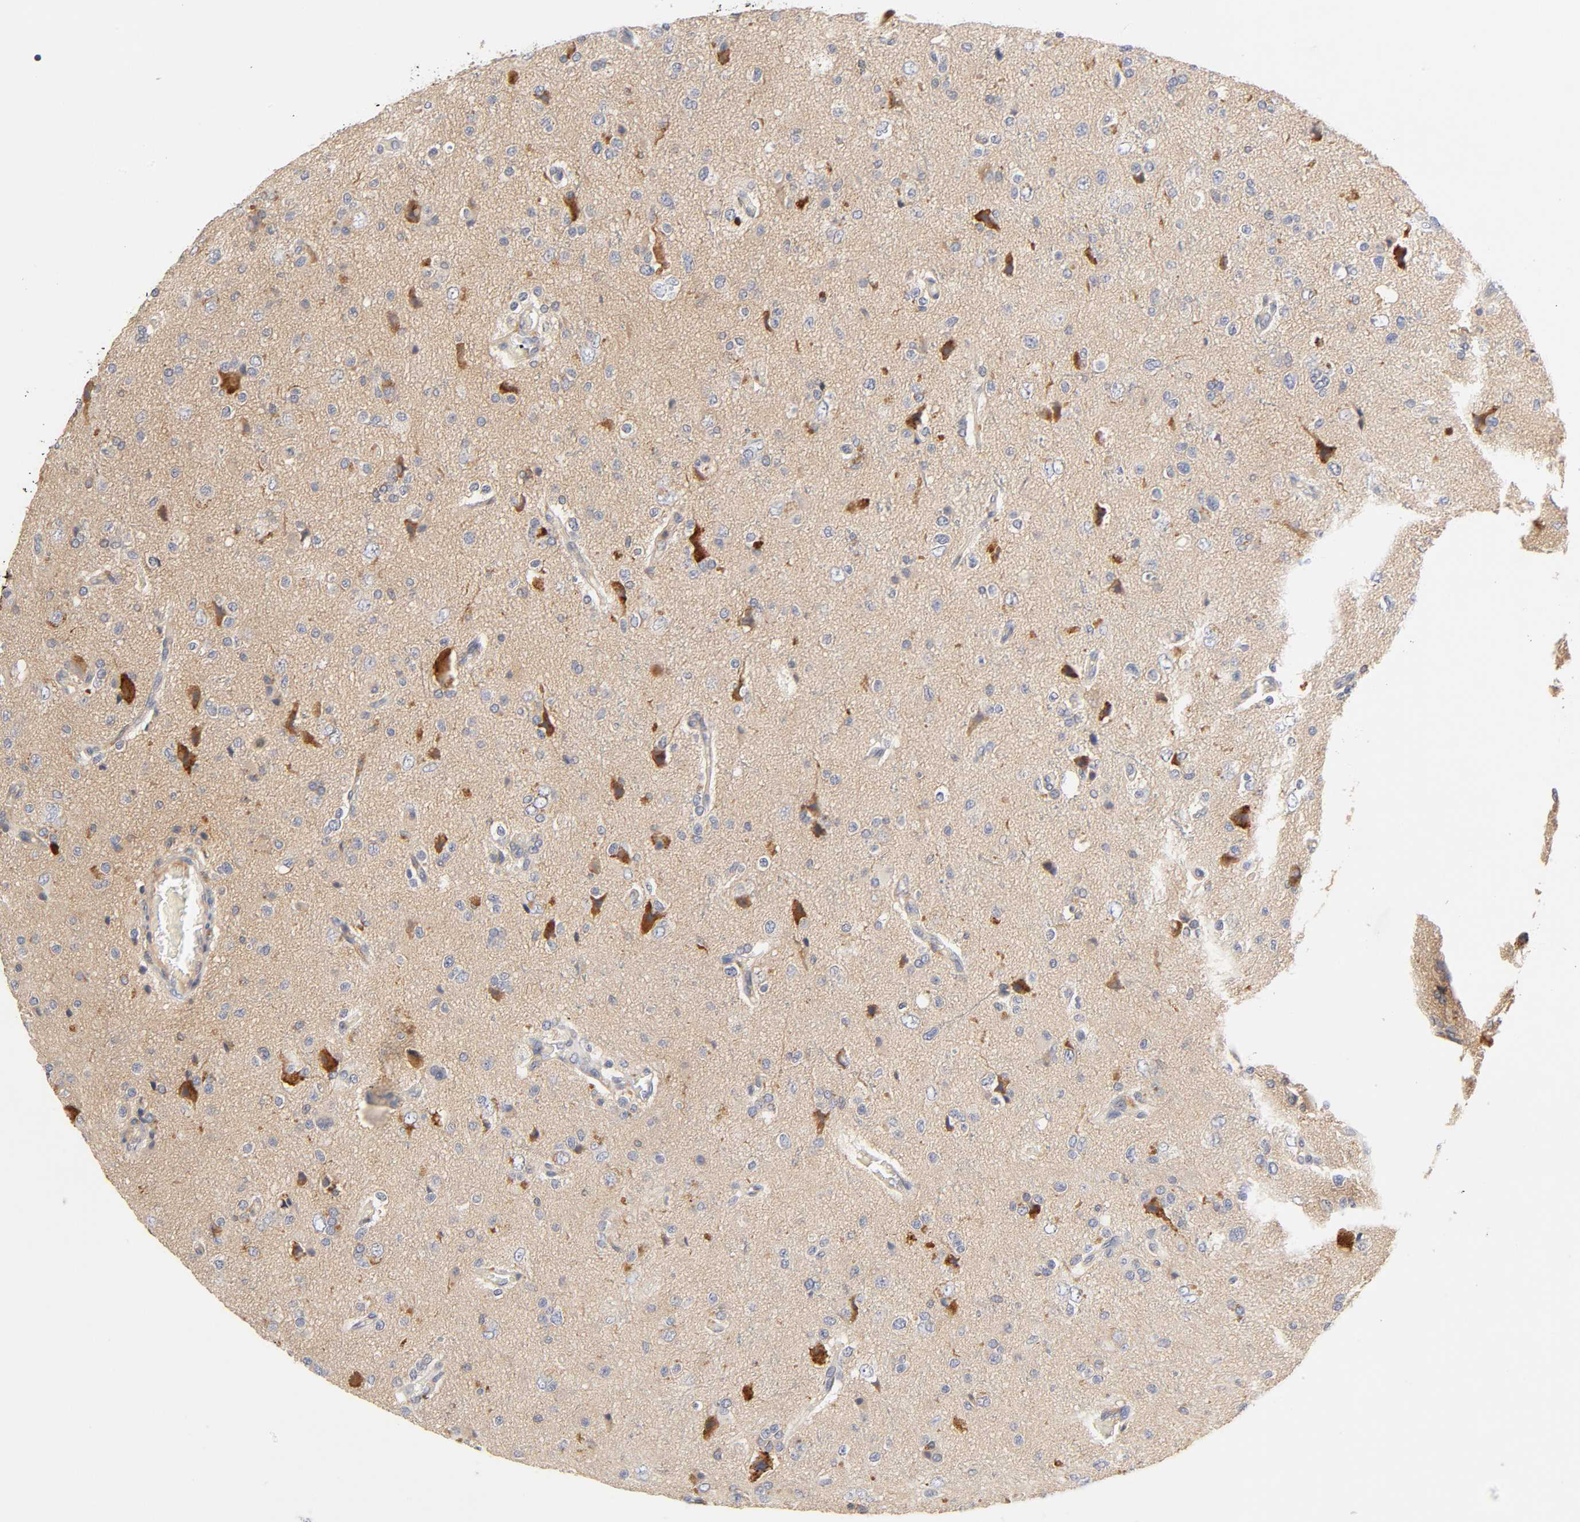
{"staining": {"intensity": "moderate", "quantity": "25%-75%", "location": "cytoplasmic/membranous"}, "tissue": "glioma", "cell_type": "Tumor cells", "image_type": "cancer", "snomed": [{"axis": "morphology", "description": "Glioma, malignant, High grade"}, {"axis": "topography", "description": "Brain"}], "caption": "The micrograph displays staining of glioma, revealing moderate cytoplasmic/membranous protein positivity (brown color) within tumor cells.", "gene": "RHOA", "patient": {"sex": "male", "age": 47}}